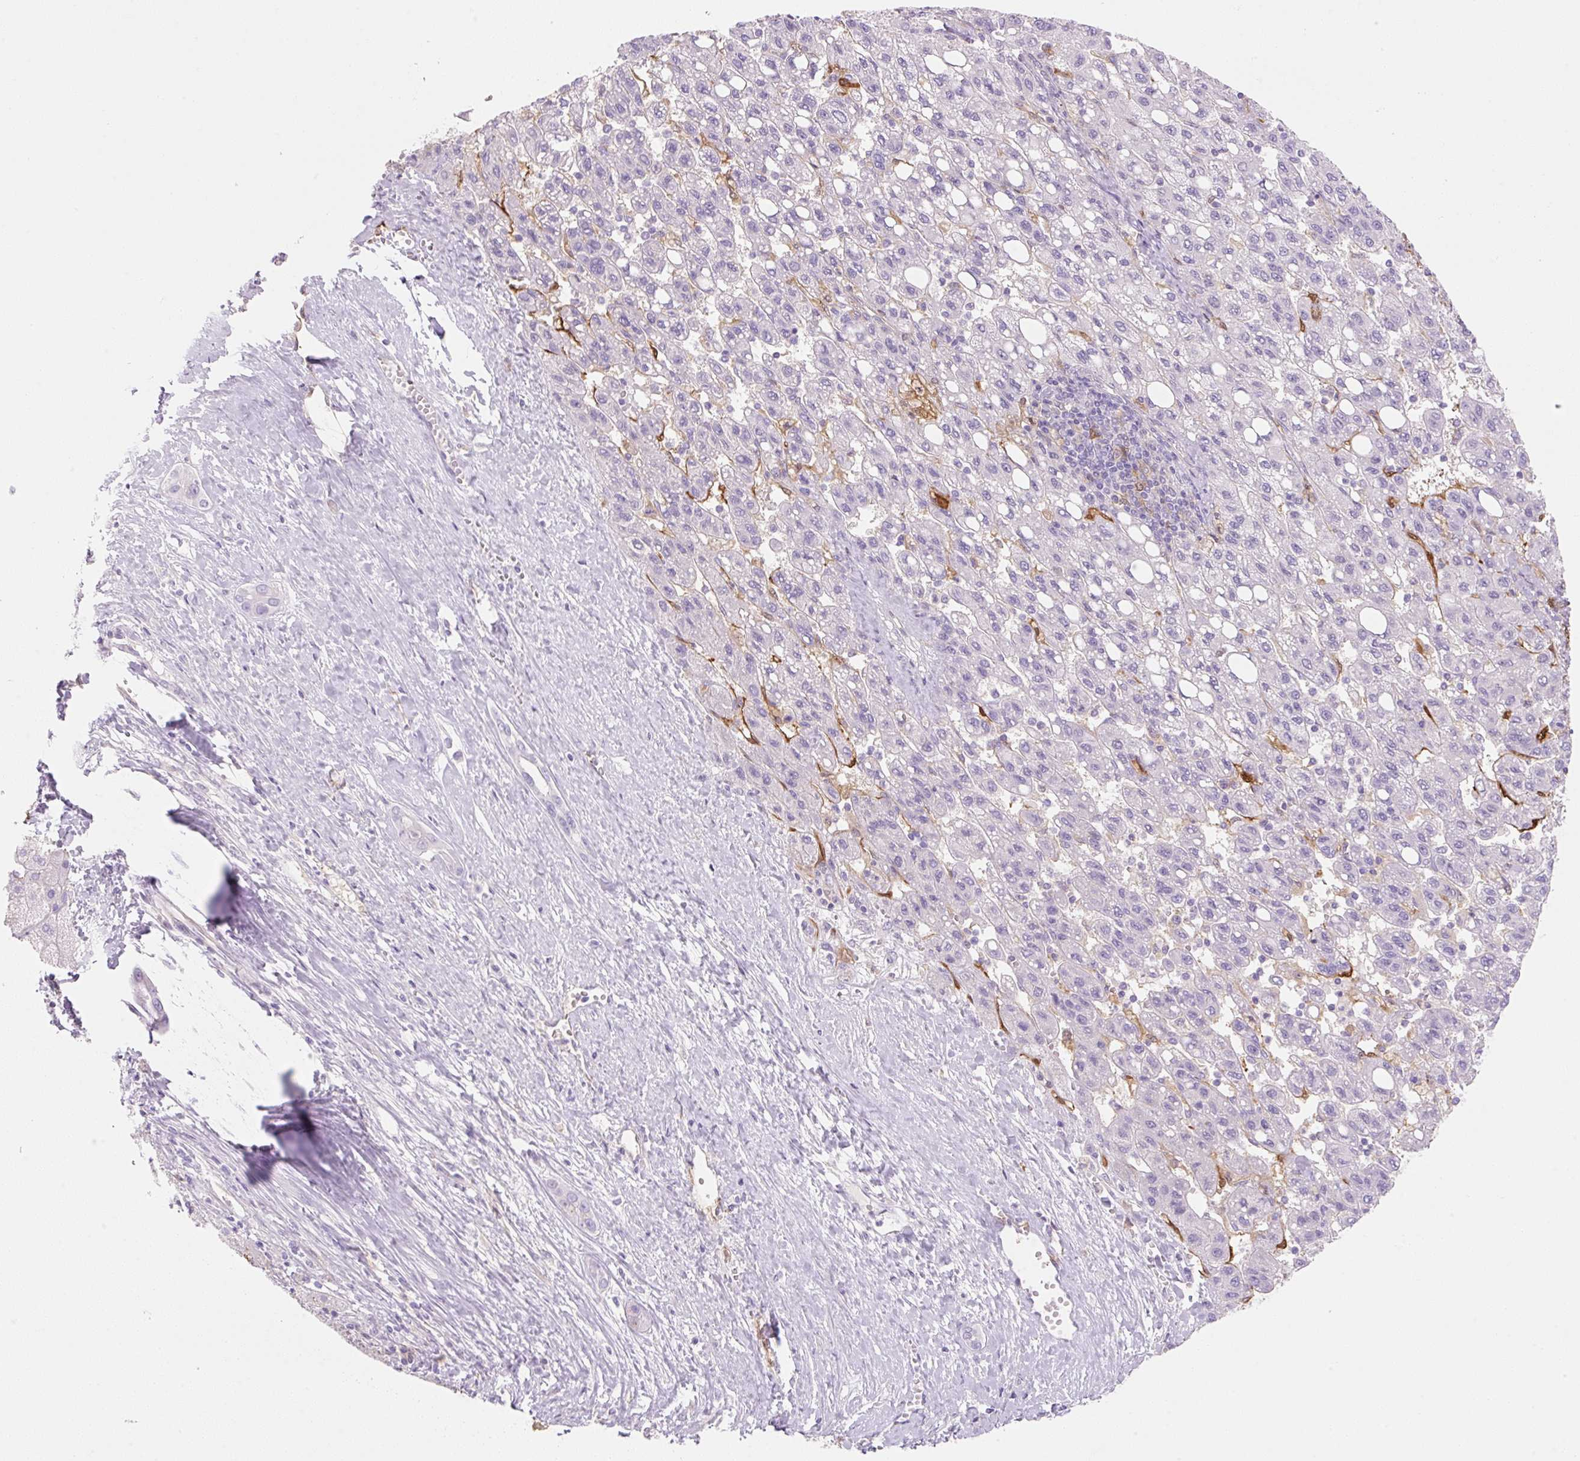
{"staining": {"intensity": "negative", "quantity": "none", "location": "none"}, "tissue": "liver cancer", "cell_type": "Tumor cells", "image_type": "cancer", "snomed": [{"axis": "morphology", "description": "Carcinoma, Hepatocellular, NOS"}, {"axis": "topography", "description": "Liver"}], "caption": "The immunohistochemistry (IHC) photomicrograph has no significant positivity in tumor cells of liver hepatocellular carcinoma tissue.", "gene": "FABP5", "patient": {"sex": "female", "age": 82}}